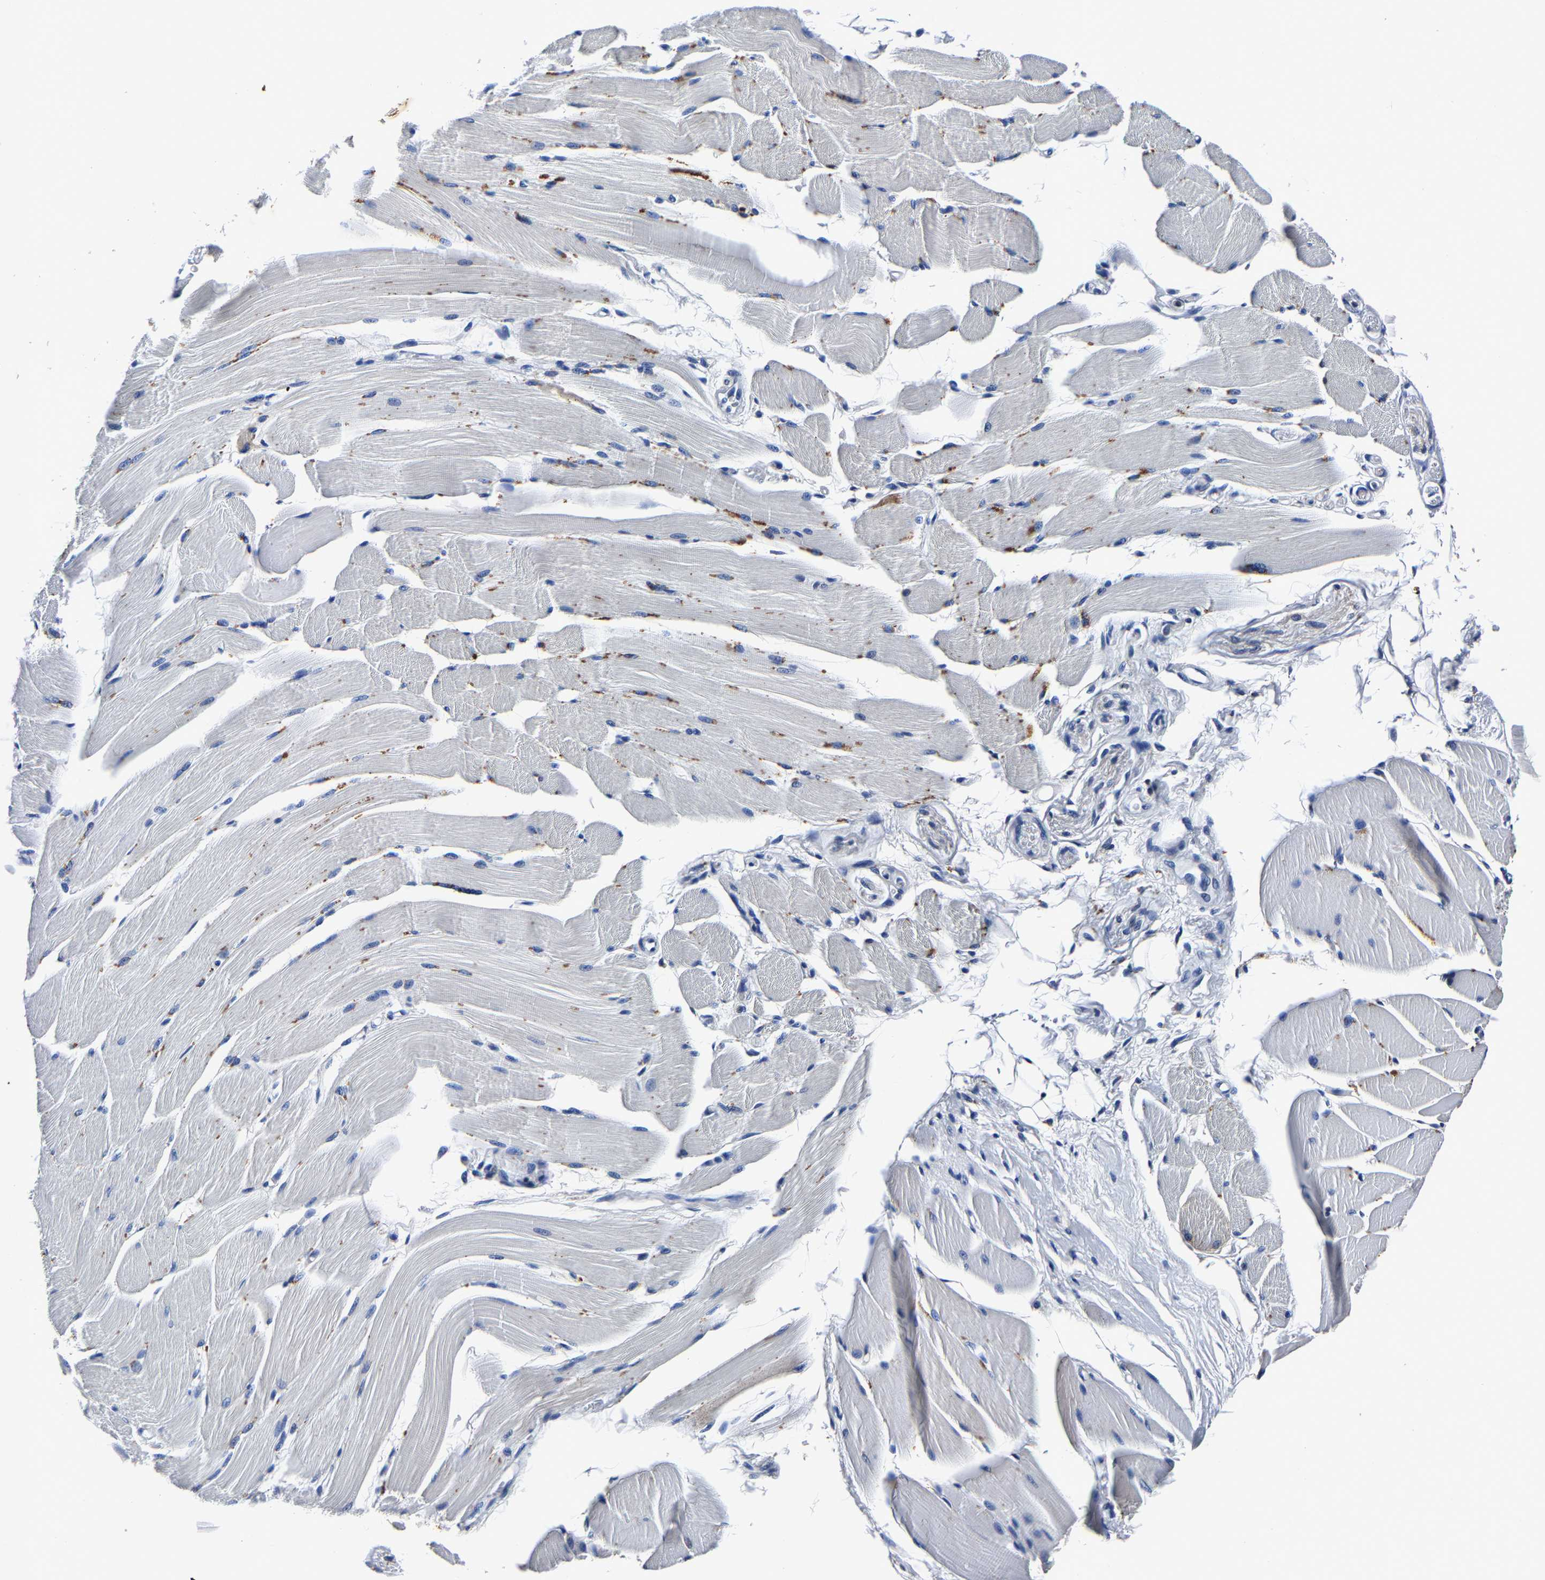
{"staining": {"intensity": "negative", "quantity": "none", "location": "none"}, "tissue": "skeletal muscle", "cell_type": "Myocytes", "image_type": "normal", "snomed": [{"axis": "morphology", "description": "Normal tissue, NOS"}, {"axis": "topography", "description": "Skeletal muscle"}, {"axis": "topography", "description": "Peripheral nerve tissue"}], "caption": "Human skeletal muscle stained for a protein using immunohistochemistry (IHC) displays no expression in myocytes.", "gene": "PSPH", "patient": {"sex": "female", "age": 84}}